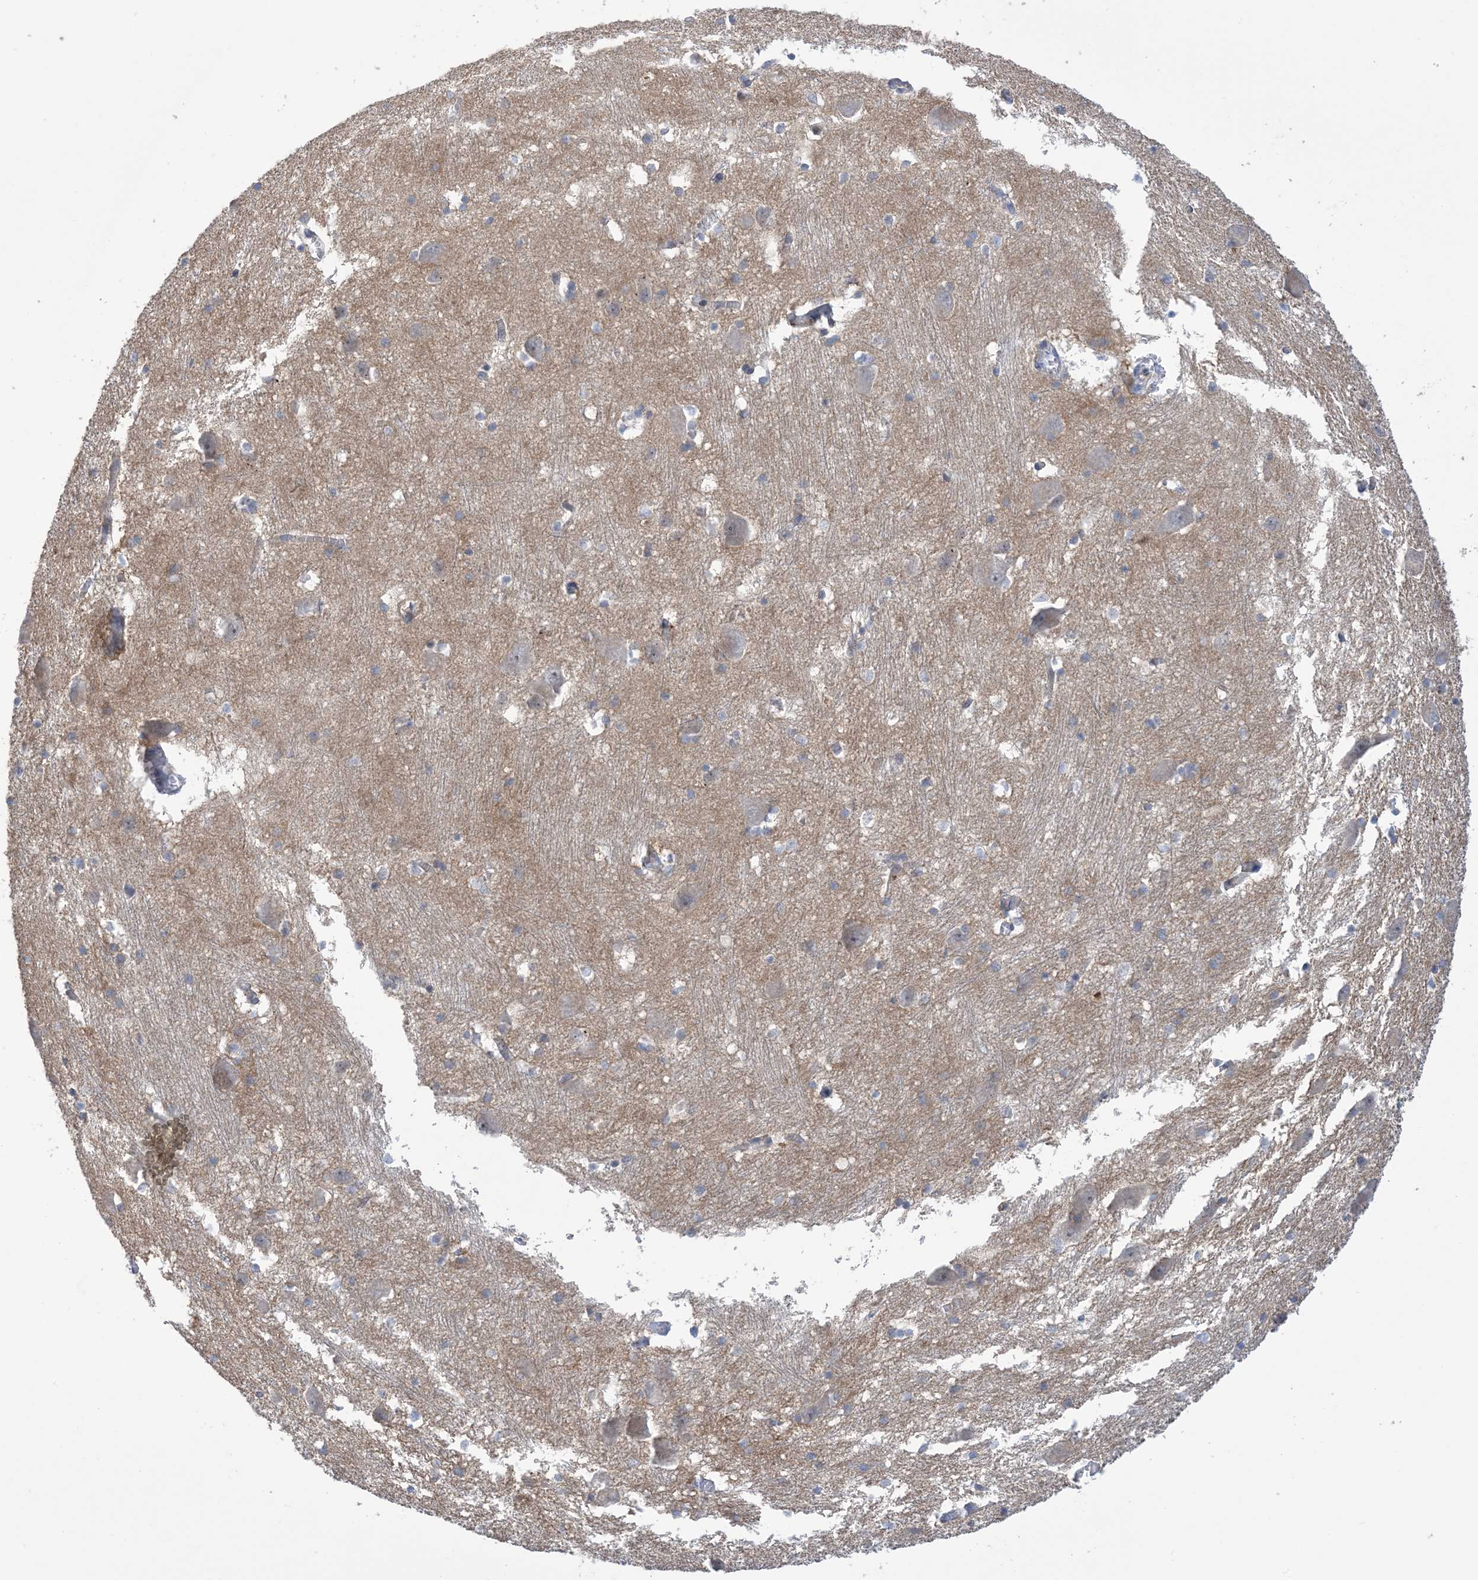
{"staining": {"intensity": "negative", "quantity": "none", "location": "none"}, "tissue": "caudate", "cell_type": "Glial cells", "image_type": "normal", "snomed": [{"axis": "morphology", "description": "Normal tissue, NOS"}, {"axis": "topography", "description": "Lateral ventricle wall"}], "caption": "The immunohistochemistry micrograph has no significant positivity in glial cells of caudate.", "gene": "TTYH1", "patient": {"sex": "male", "age": 37}}